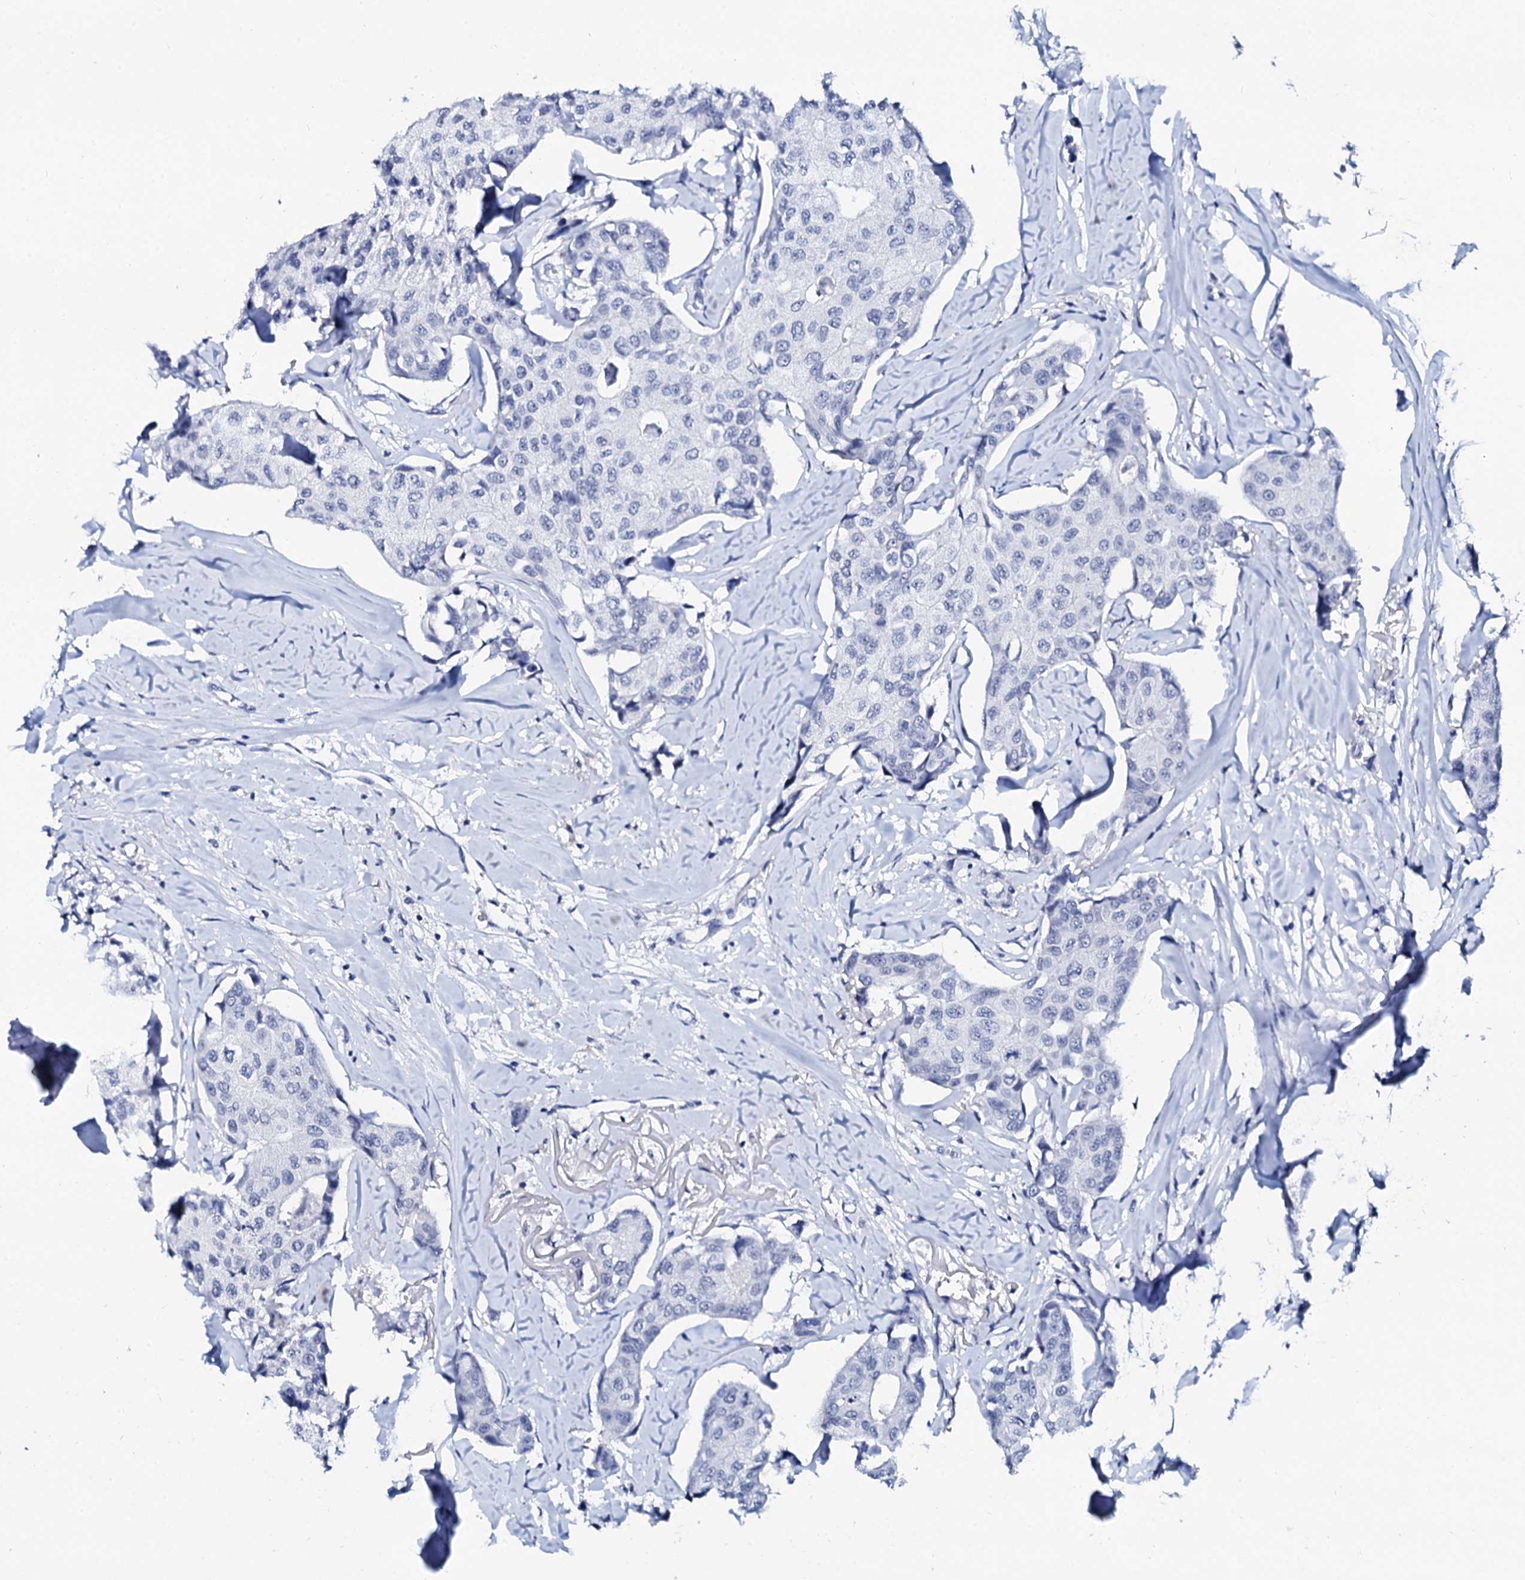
{"staining": {"intensity": "negative", "quantity": "none", "location": "none"}, "tissue": "breast cancer", "cell_type": "Tumor cells", "image_type": "cancer", "snomed": [{"axis": "morphology", "description": "Duct carcinoma"}, {"axis": "topography", "description": "Breast"}], "caption": "Immunohistochemistry (IHC) of breast cancer exhibits no positivity in tumor cells.", "gene": "SPATA19", "patient": {"sex": "female", "age": 80}}